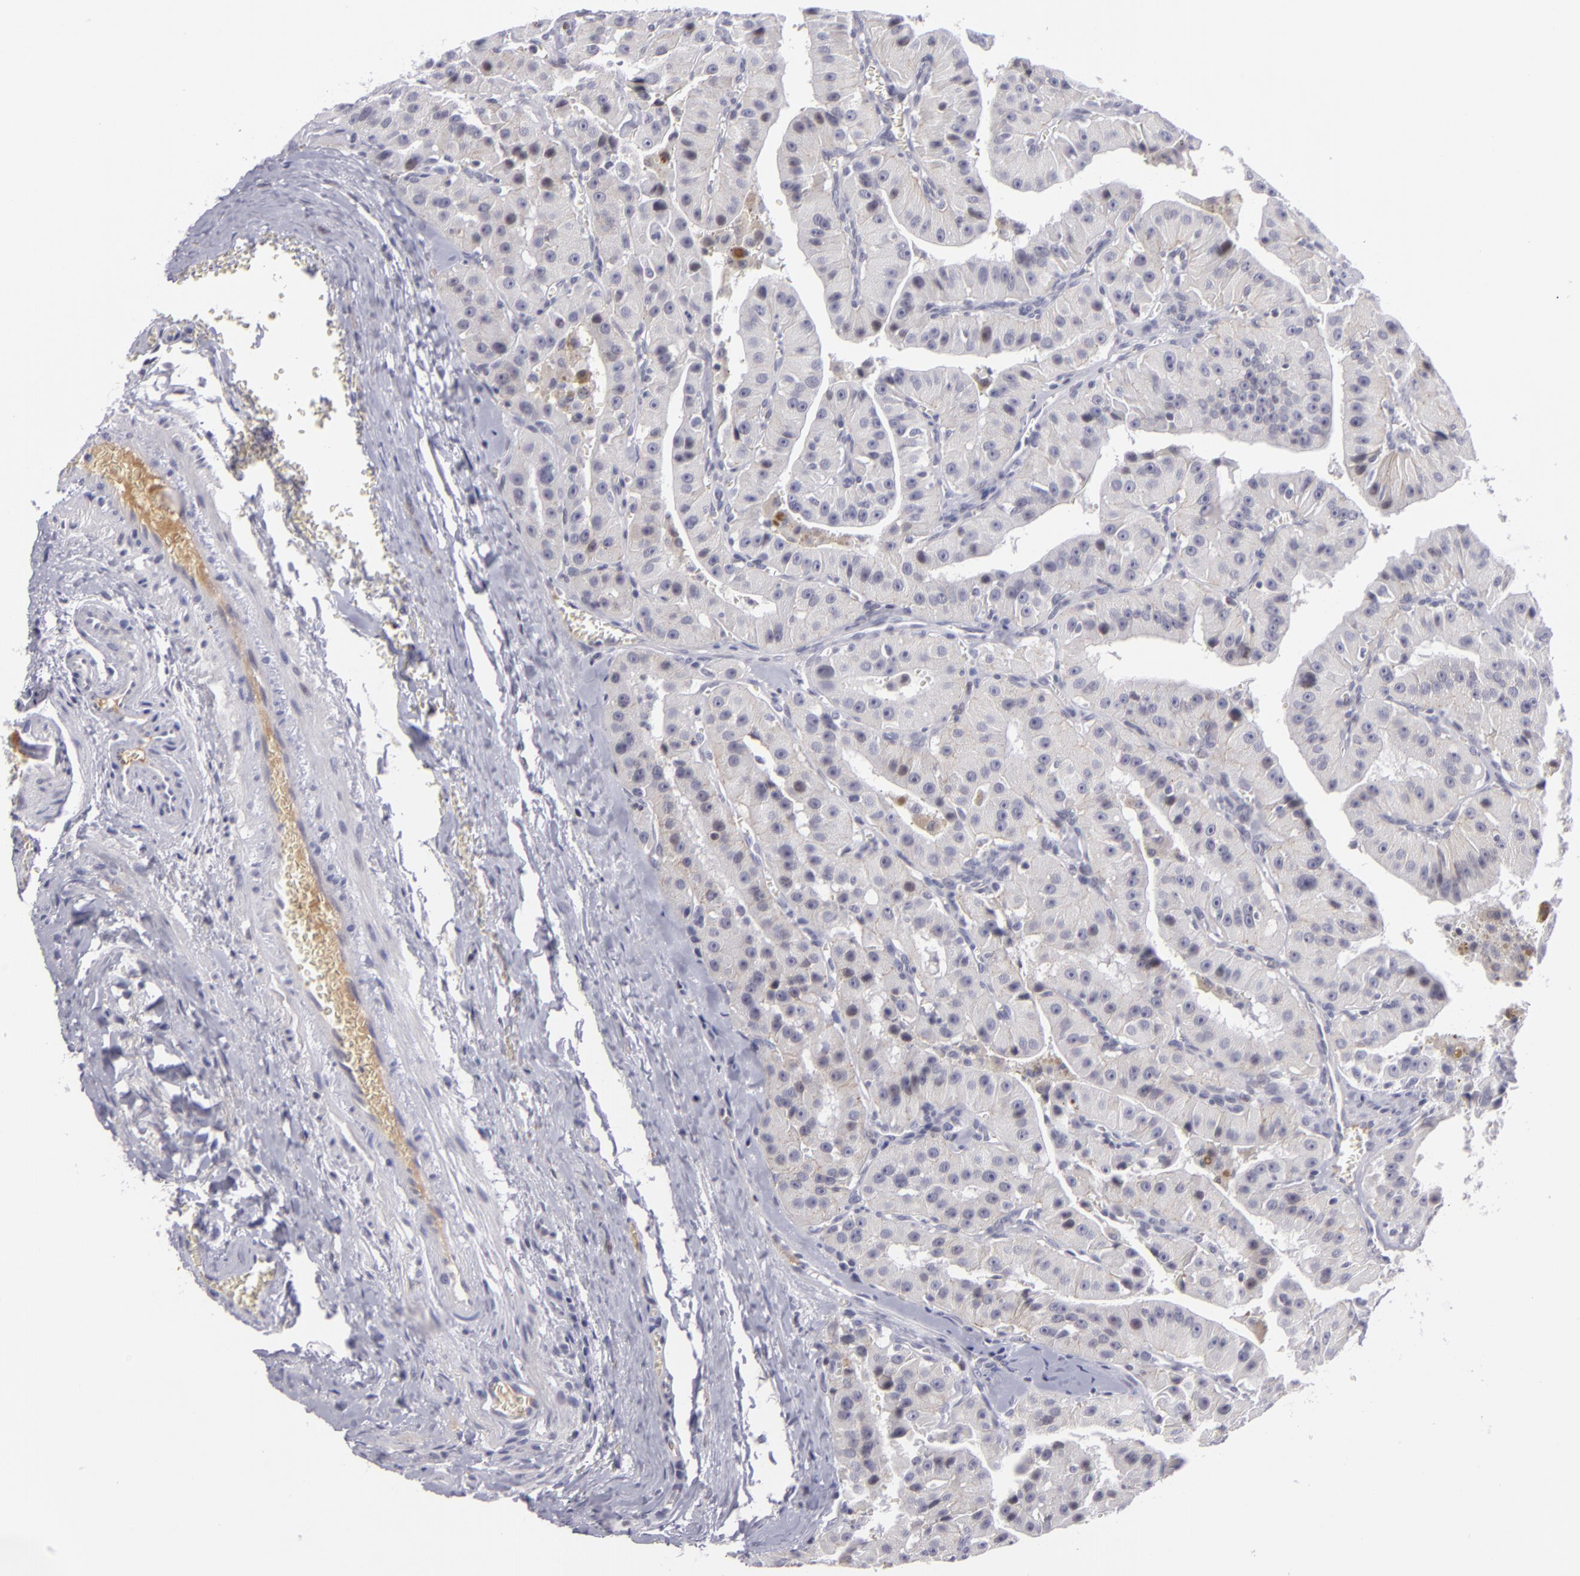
{"staining": {"intensity": "negative", "quantity": "none", "location": "none"}, "tissue": "thyroid cancer", "cell_type": "Tumor cells", "image_type": "cancer", "snomed": [{"axis": "morphology", "description": "Carcinoma, NOS"}, {"axis": "topography", "description": "Thyroid gland"}], "caption": "The image demonstrates no significant expression in tumor cells of thyroid cancer.", "gene": "CTNNB1", "patient": {"sex": "male", "age": 76}}